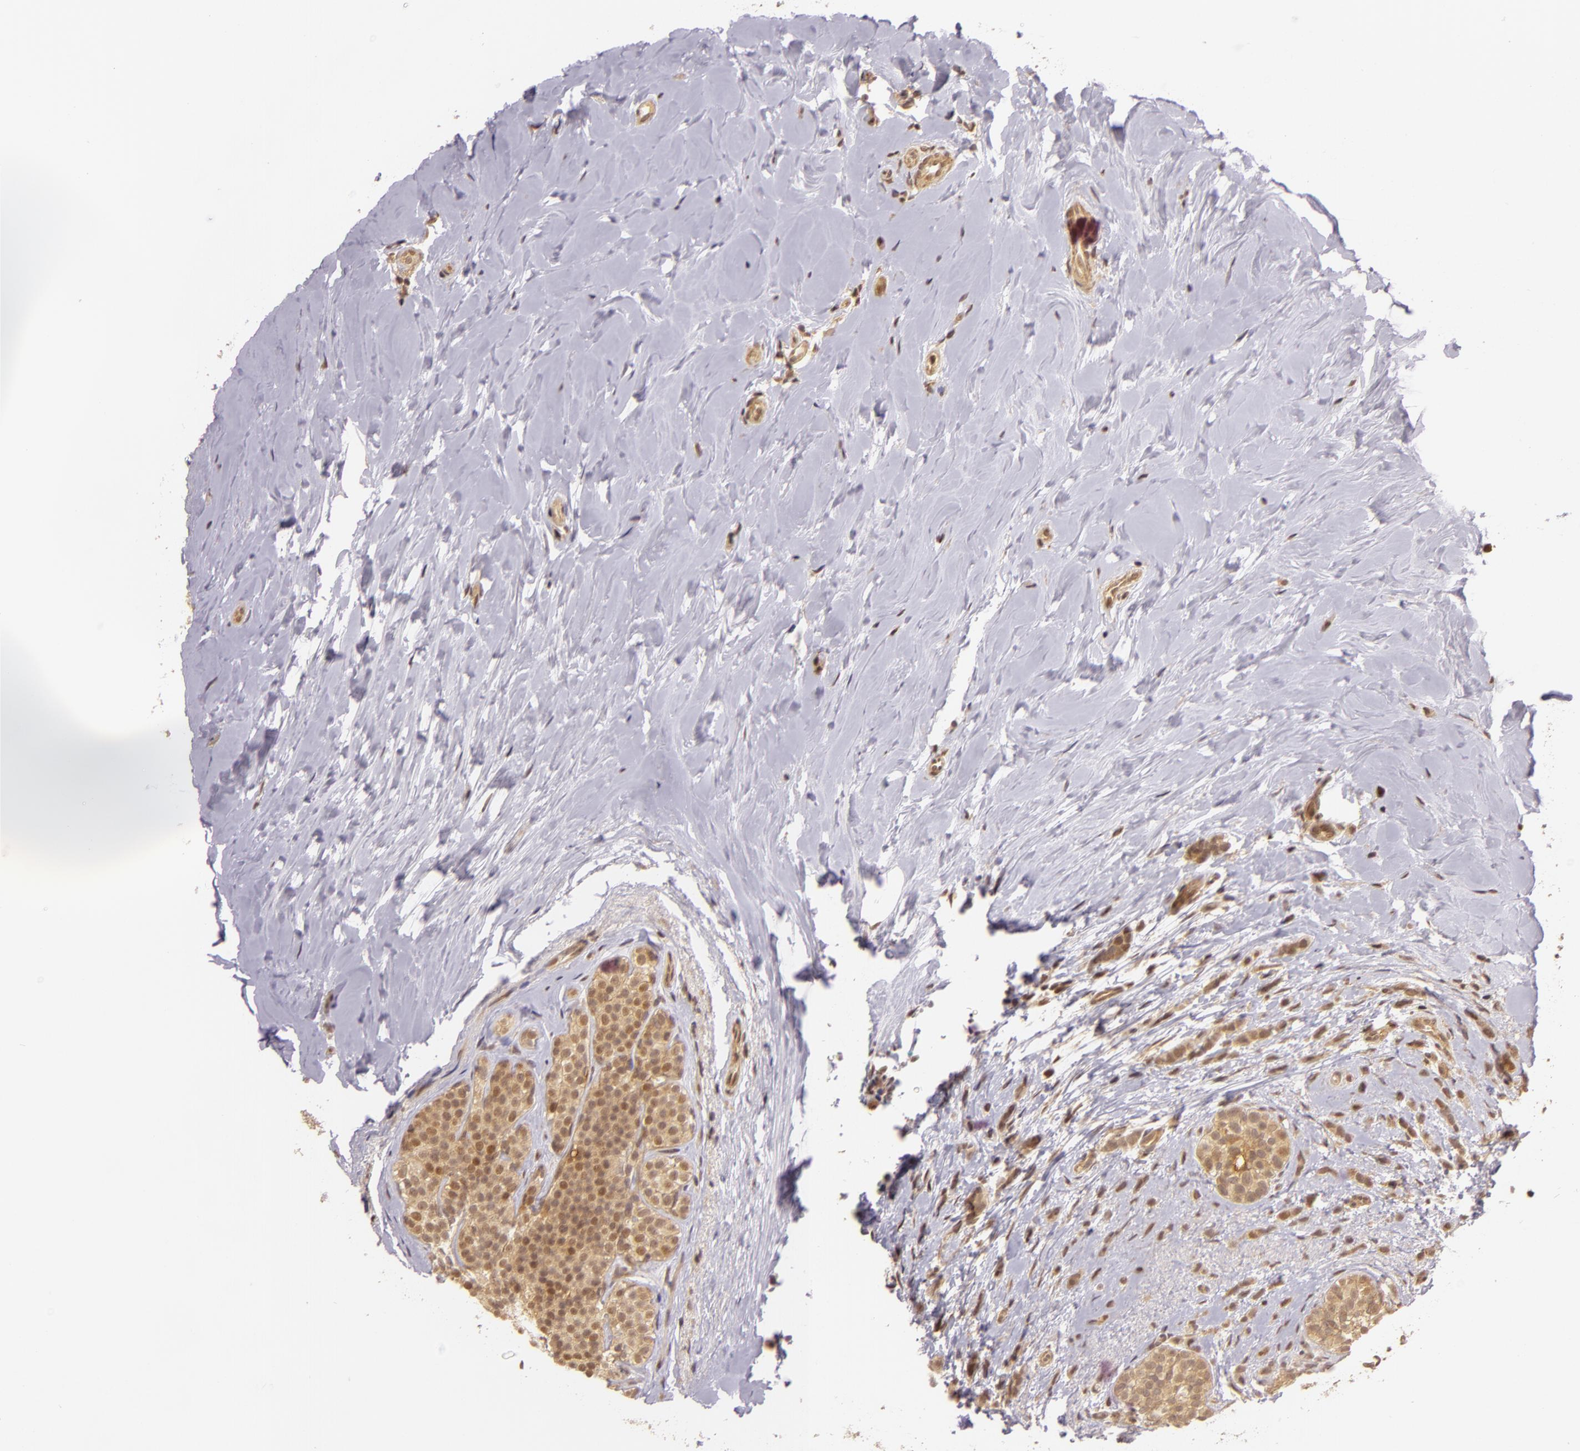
{"staining": {"intensity": "weak", "quantity": ">75%", "location": "cytoplasmic/membranous,nuclear"}, "tissue": "breast cancer", "cell_type": "Tumor cells", "image_type": "cancer", "snomed": [{"axis": "morphology", "description": "Lobular carcinoma"}, {"axis": "topography", "description": "Breast"}], "caption": "Immunohistochemistry (DAB (3,3'-diaminobenzidine)) staining of breast cancer demonstrates weak cytoplasmic/membranous and nuclear protein positivity in about >75% of tumor cells. The staining was performed using DAB, with brown indicating positive protein expression. Nuclei are stained blue with hematoxylin.", "gene": "TXNRD2", "patient": {"sex": "female", "age": 64}}